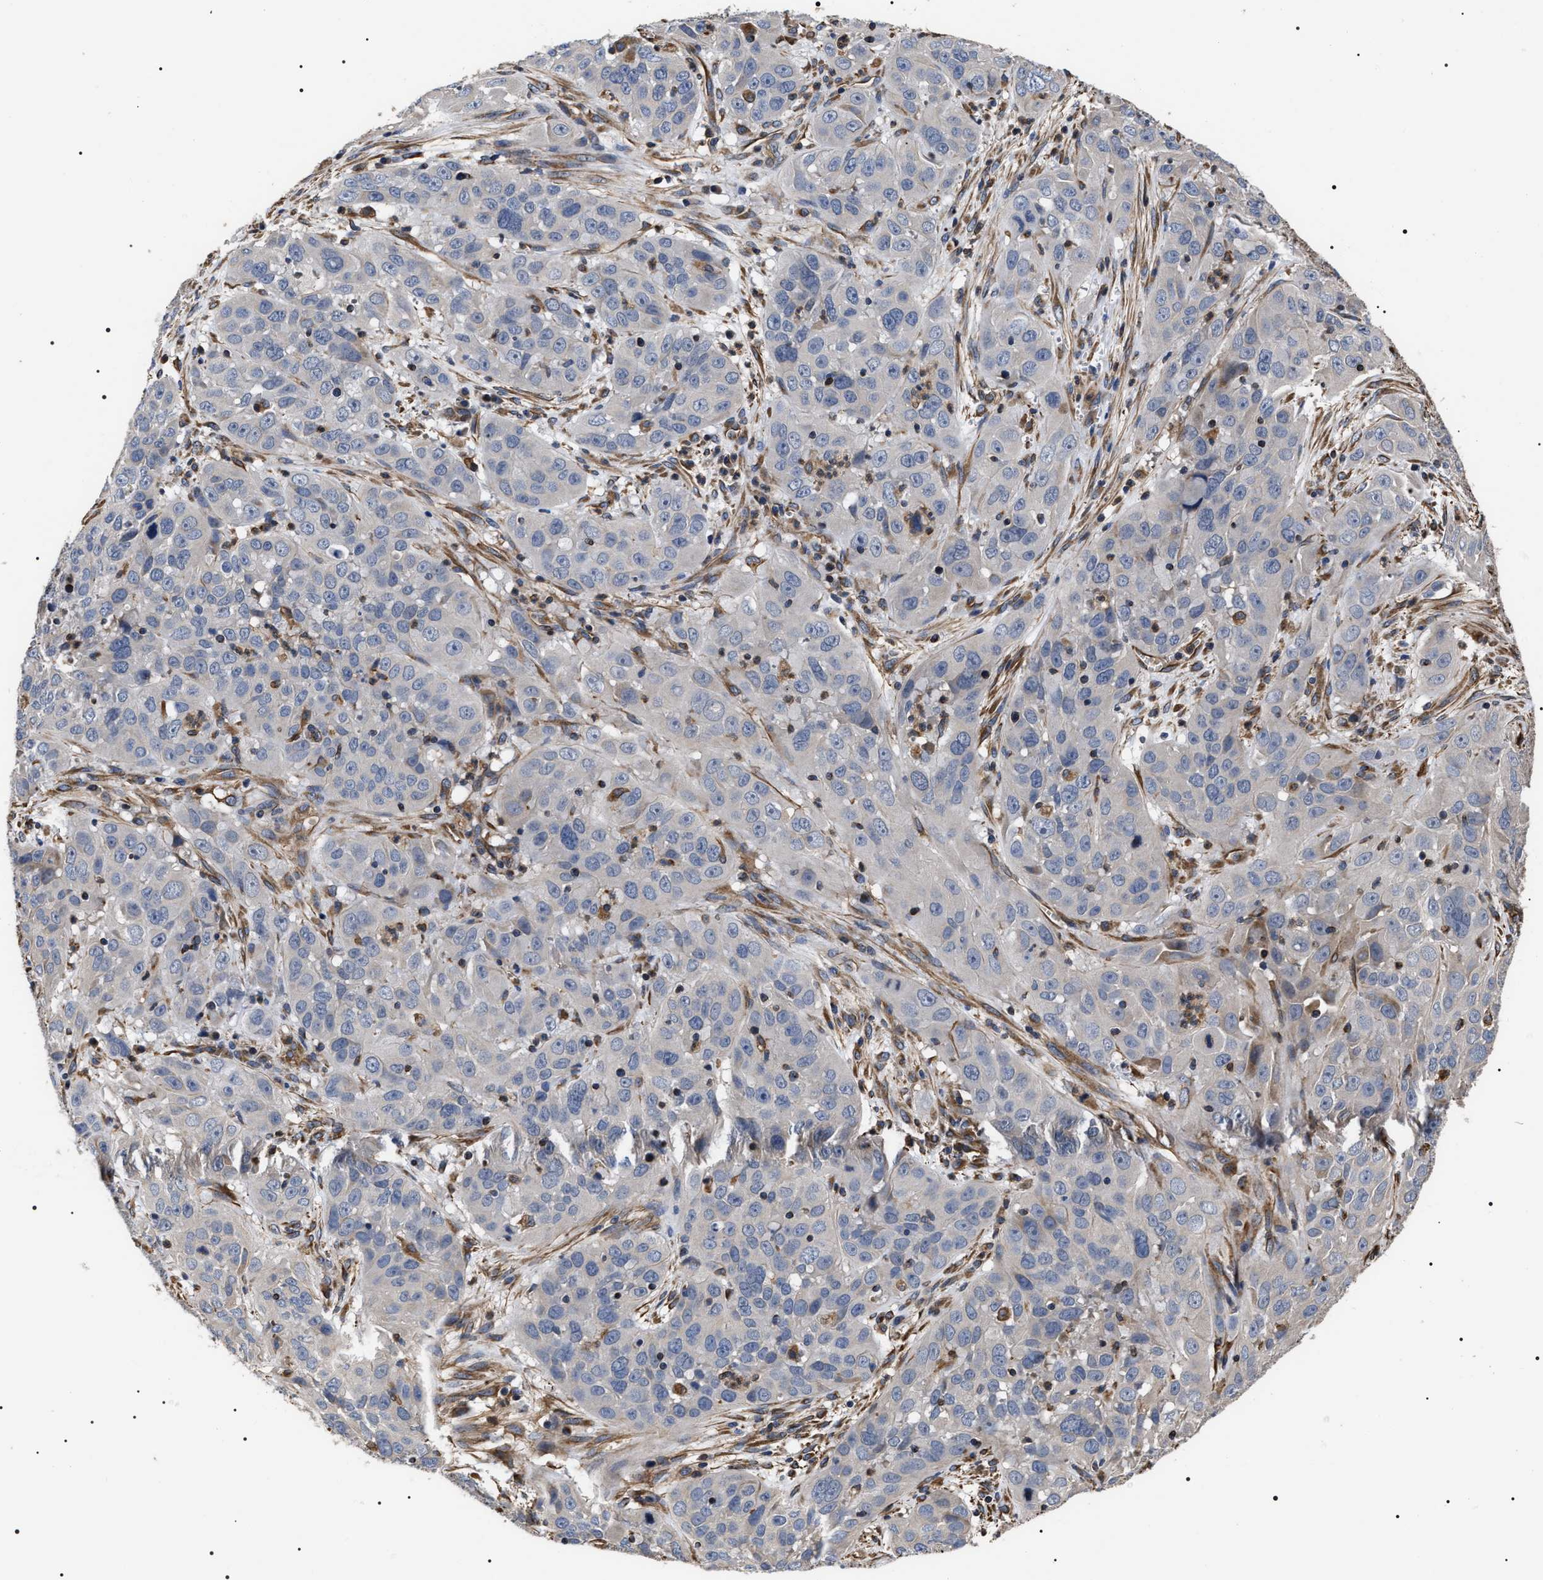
{"staining": {"intensity": "negative", "quantity": "none", "location": "none"}, "tissue": "cervical cancer", "cell_type": "Tumor cells", "image_type": "cancer", "snomed": [{"axis": "morphology", "description": "Squamous cell carcinoma, NOS"}, {"axis": "topography", "description": "Cervix"}], "caption": "Cervical squamous cell carcinoma was stained to show a protein in brown. There is no significant positivity in tumor cells.", "gene": "TSPAN33", "patient": {"sex": "female", "age": 32}}